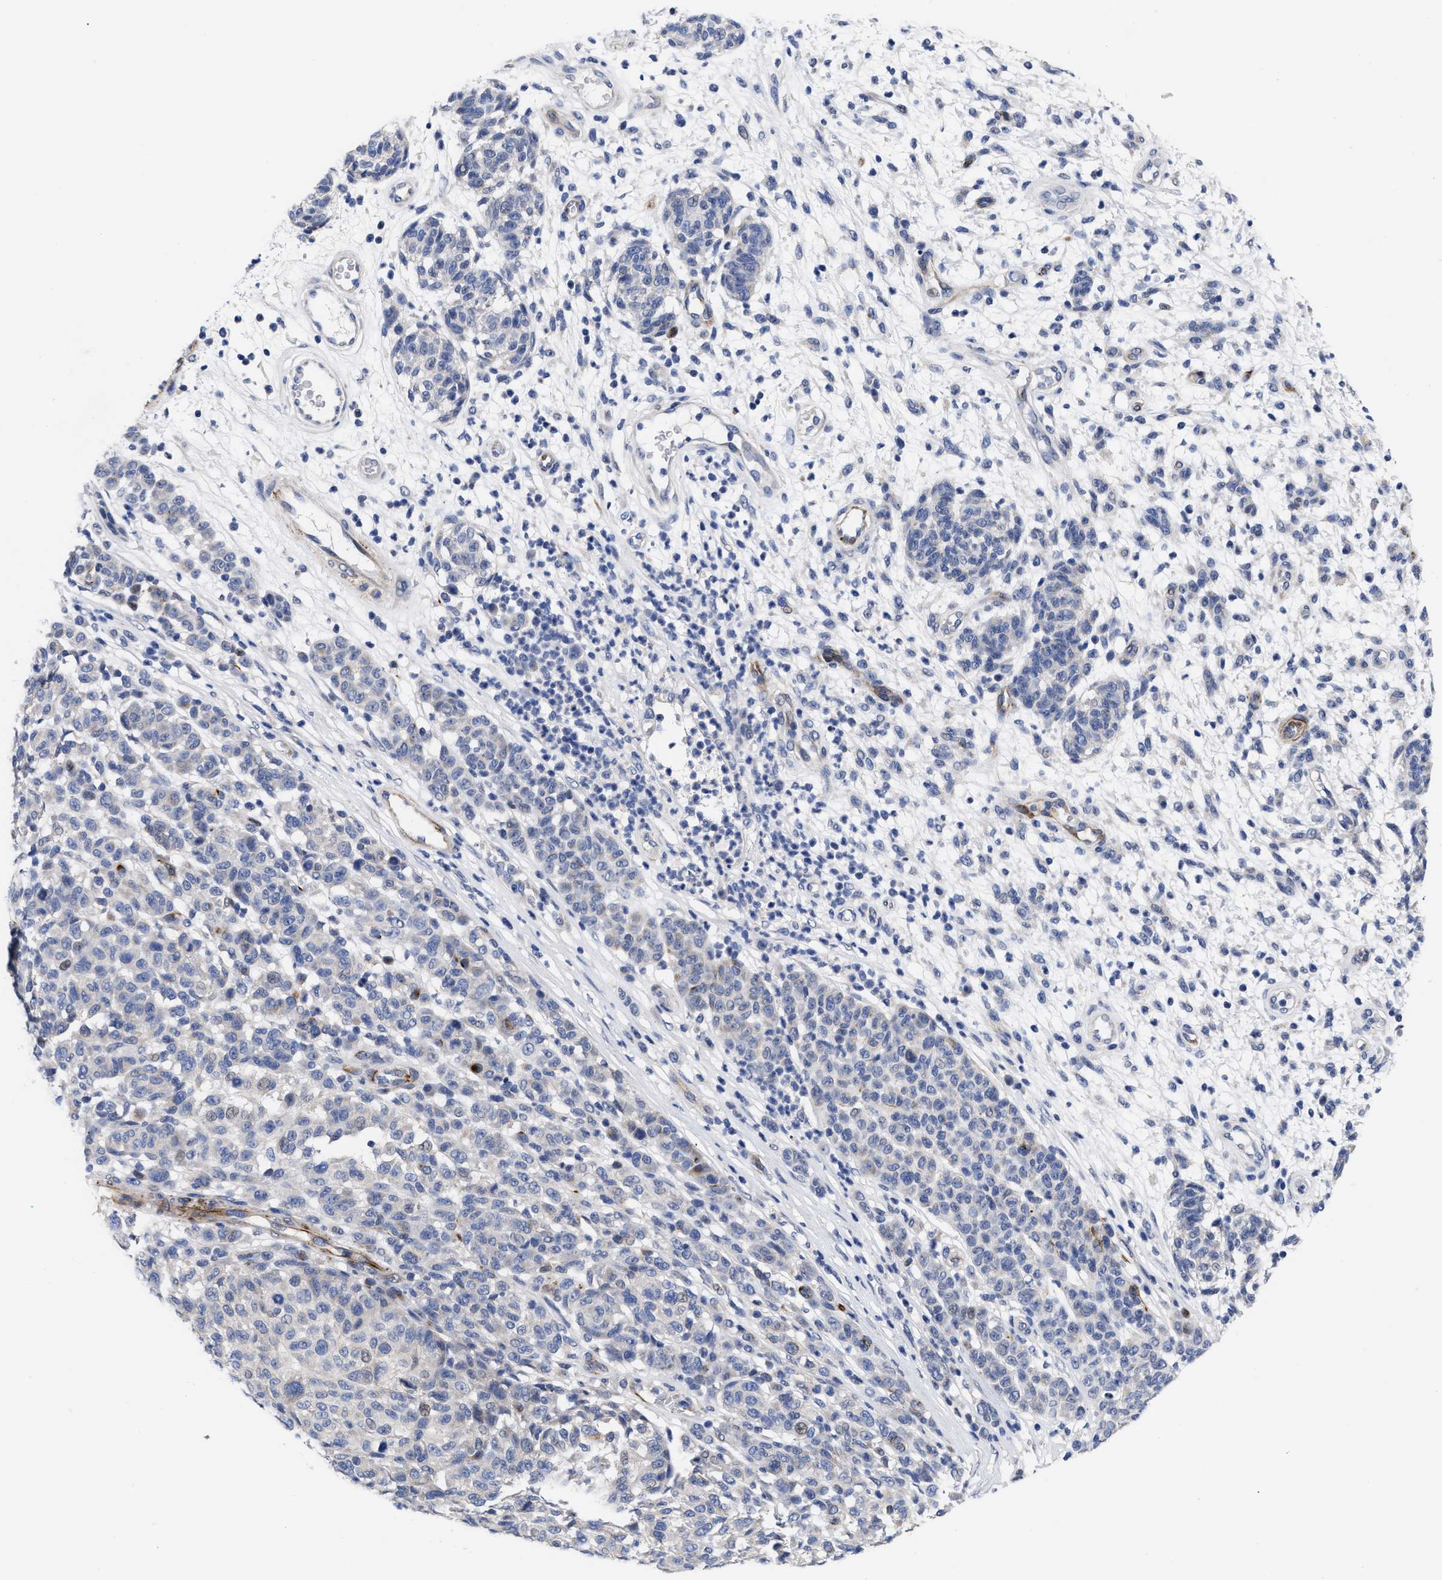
{"staining": {"intensity": "negative", "quantity": "none", "location": "none"}, "tissue": "melanoma", "cell_type": "Tumor cells", "image_type": "cancer", "snomed": [{"axis": "morphology", "description": "Malignant melanoma, NOS"}, {"axis": "topography", "description": "Skin"}], "caption": "Immunohistochemistry (IHC) of melanoma reveals no expression in tumor cells.", "gene": "CCN5", "patient": {"sex": "male", "age": 59}}